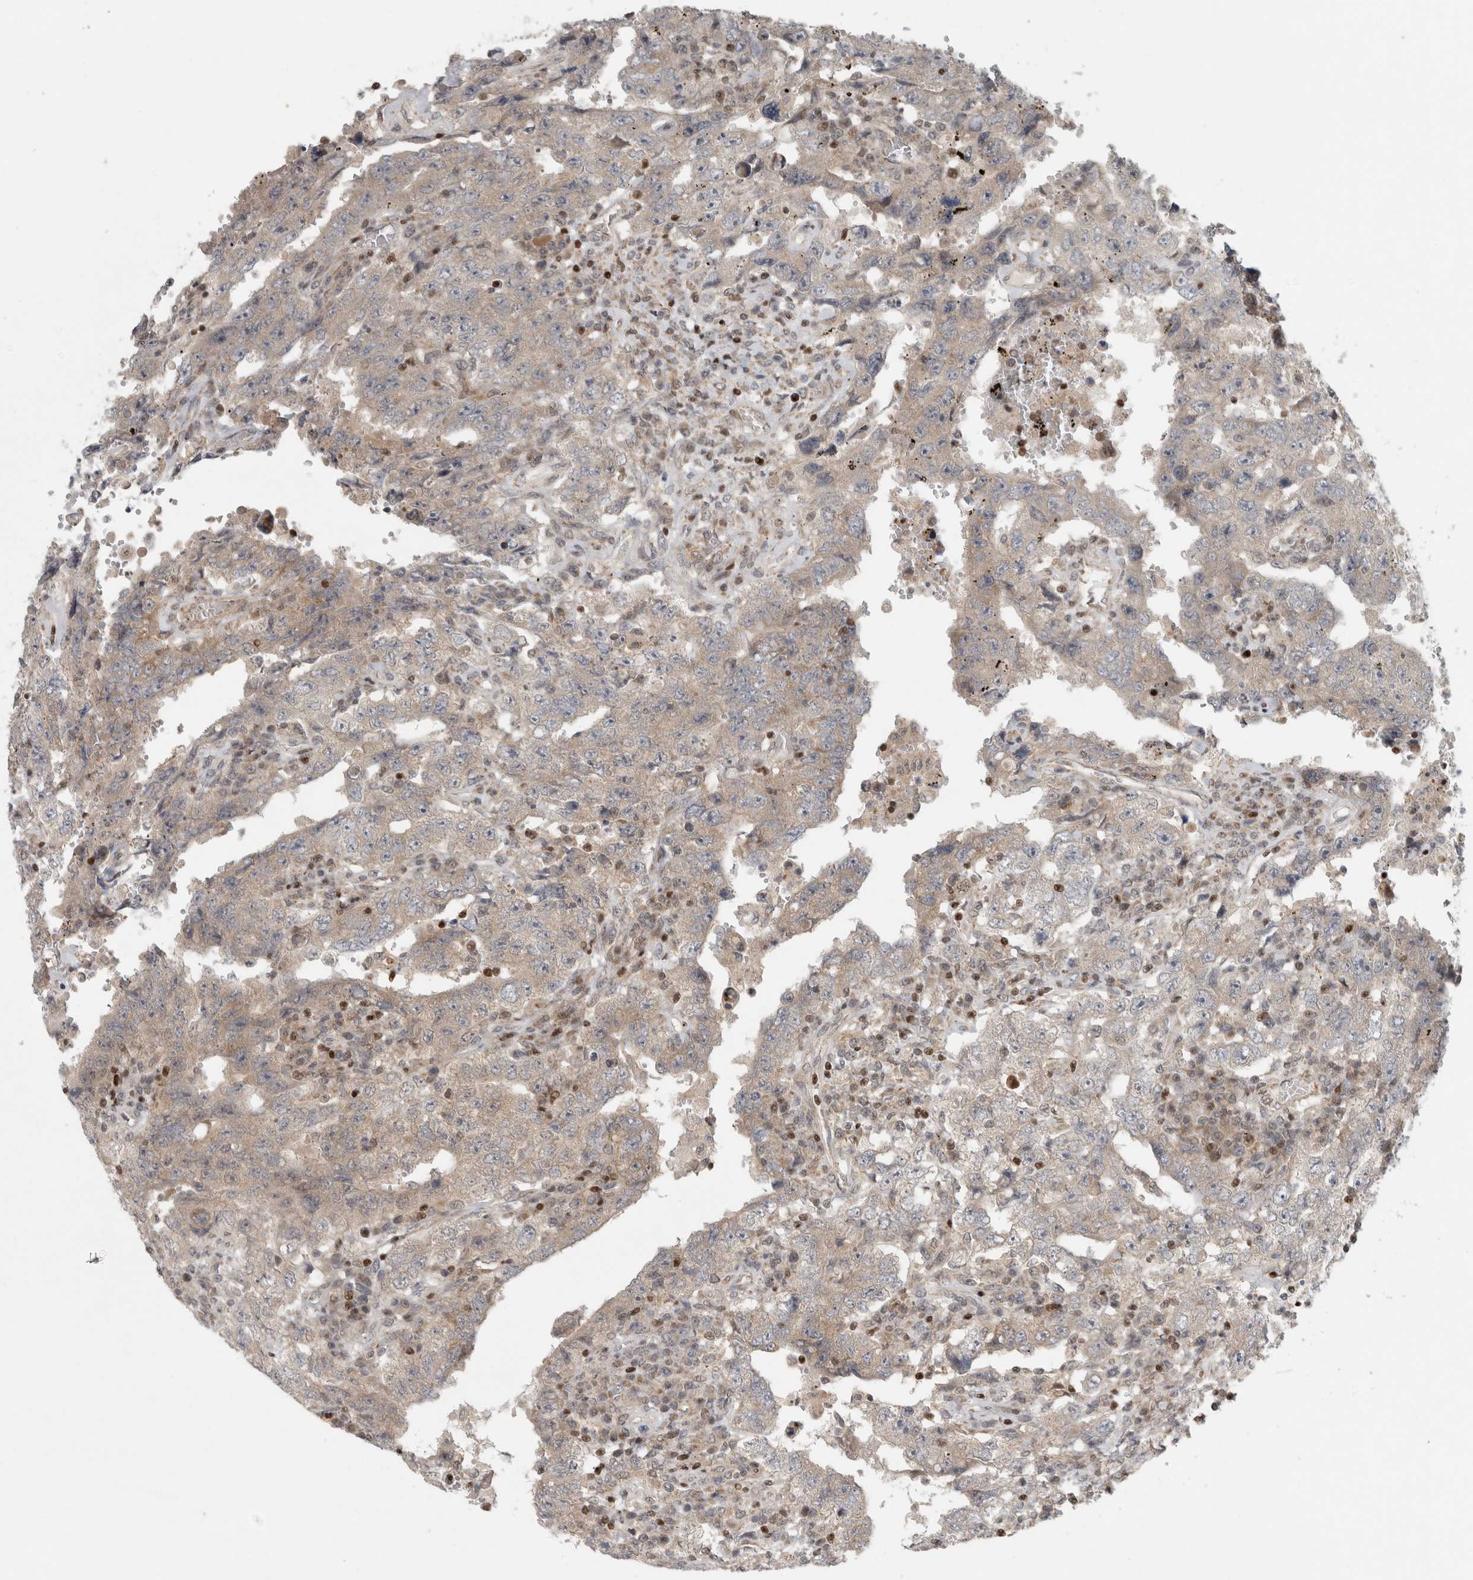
{"staining": {"intensity": "negative", "quantity": "none", "location": "none"}, "tissue": "testis cancer", "cell_type": "Tumor cells", "image_type": "cancer", "snomed": [{"axis": "morphology", "description": "Carcinoma, Embryonal, NOS"}, {"axis": "topography", "description": "Testis"}], "caption": "A photomicrograph of testis cancer stained for a protein reveals no brown staining in tumor cells. (IHC, brightfield microscopy, high magnification).", "gene": "KDM8", "patient": {"sex": "male", "age": 26}}